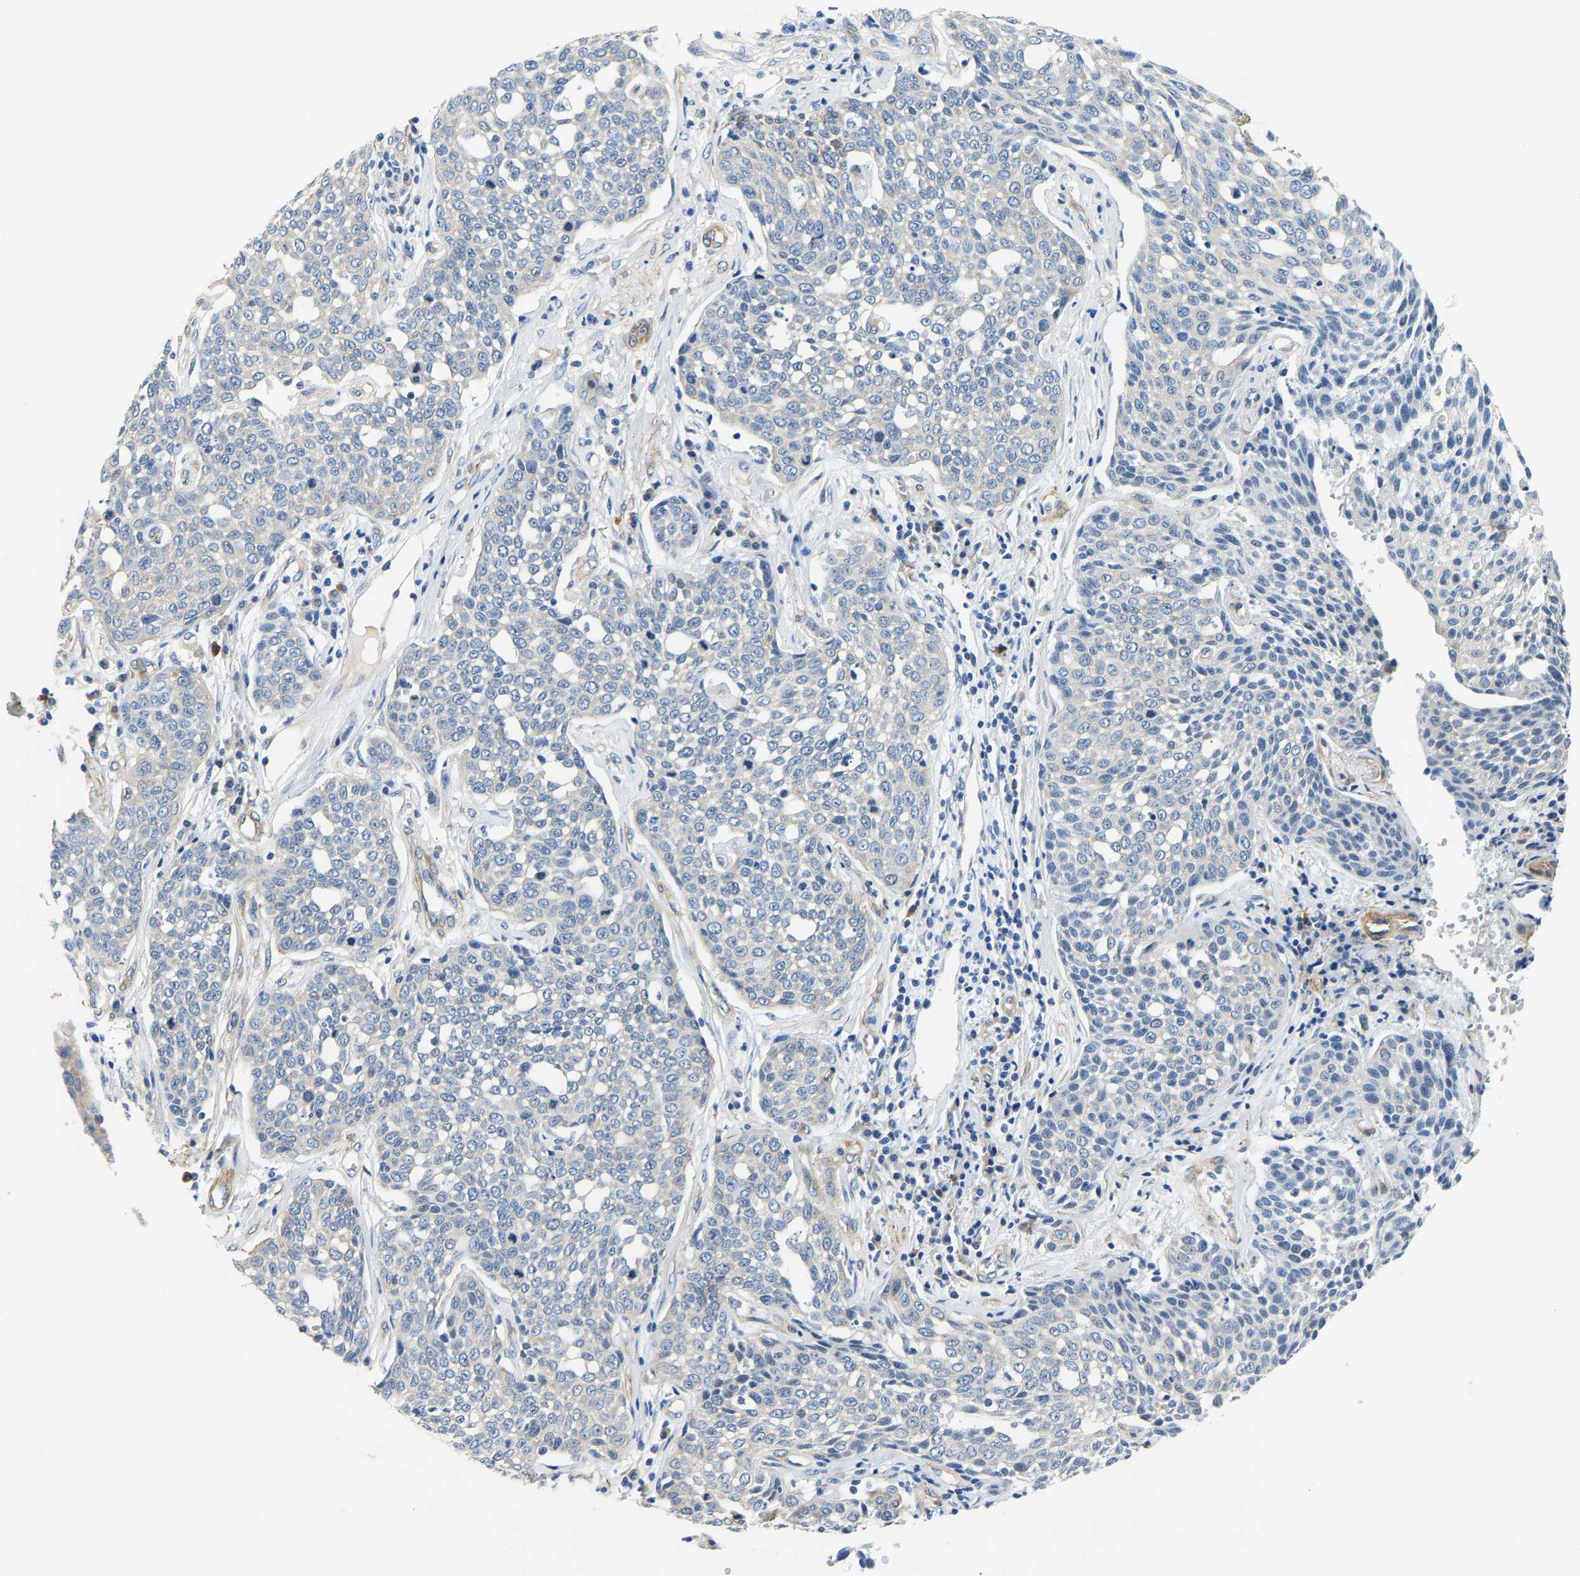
{"staining": {"intensity": "negative", "quantity": "none", "location": "none"}, "tissue": "cervical cancer", "cell_type": "Tumor cells", "image_type": "cancer", "snomed": [{"axis": "morphology", "description": "Squamous cell carcinoma, NOS"}, {"axis": "topography", "description": "Cervix"}], "caption": "Tumor cells are negative for brown protein staining in cervical squamous cell carcinoma.", "gene": "PAWR", "patient": {"sex": "female", "age": 34}}